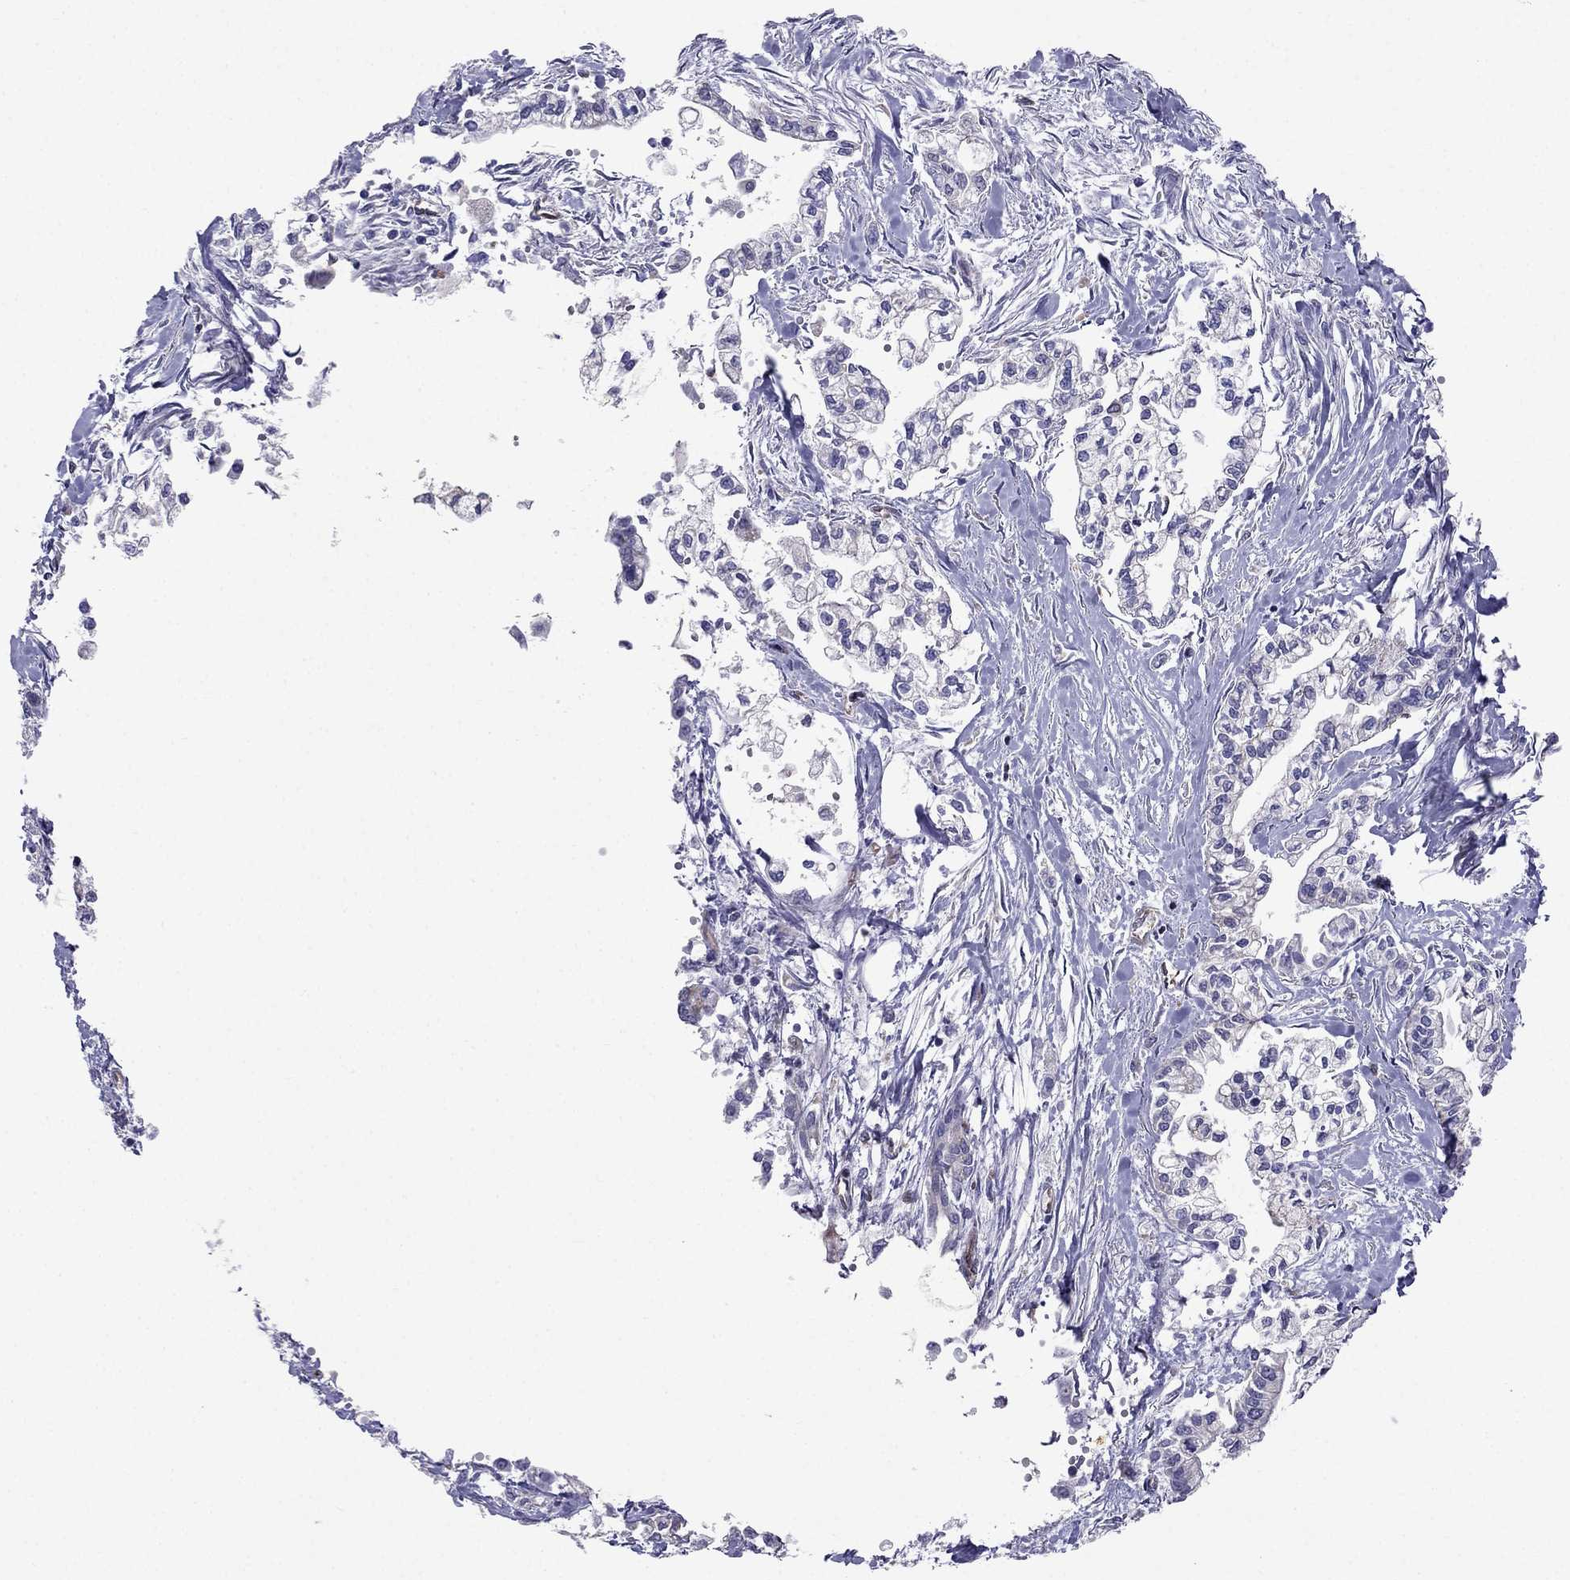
{"staining": {"intensity": "negative", "quantity": "none", "location": "none"}, "tissue": "pancreatic cancer", "cell_type": "Tumor cells", "image_type": "cancer", "snomed": [{"axis": "morphology", "description": "Adenocarcinoma, NOS"}, {"axis": "topography", "description": "Pancreas"}], "caption": "Pancreatic adenocarcinoma was stained to show a protein in brown. There is no significant positivity in tumor cells.", "gene": "GNAL", "patient": {"sex": "male", "age": 54}}